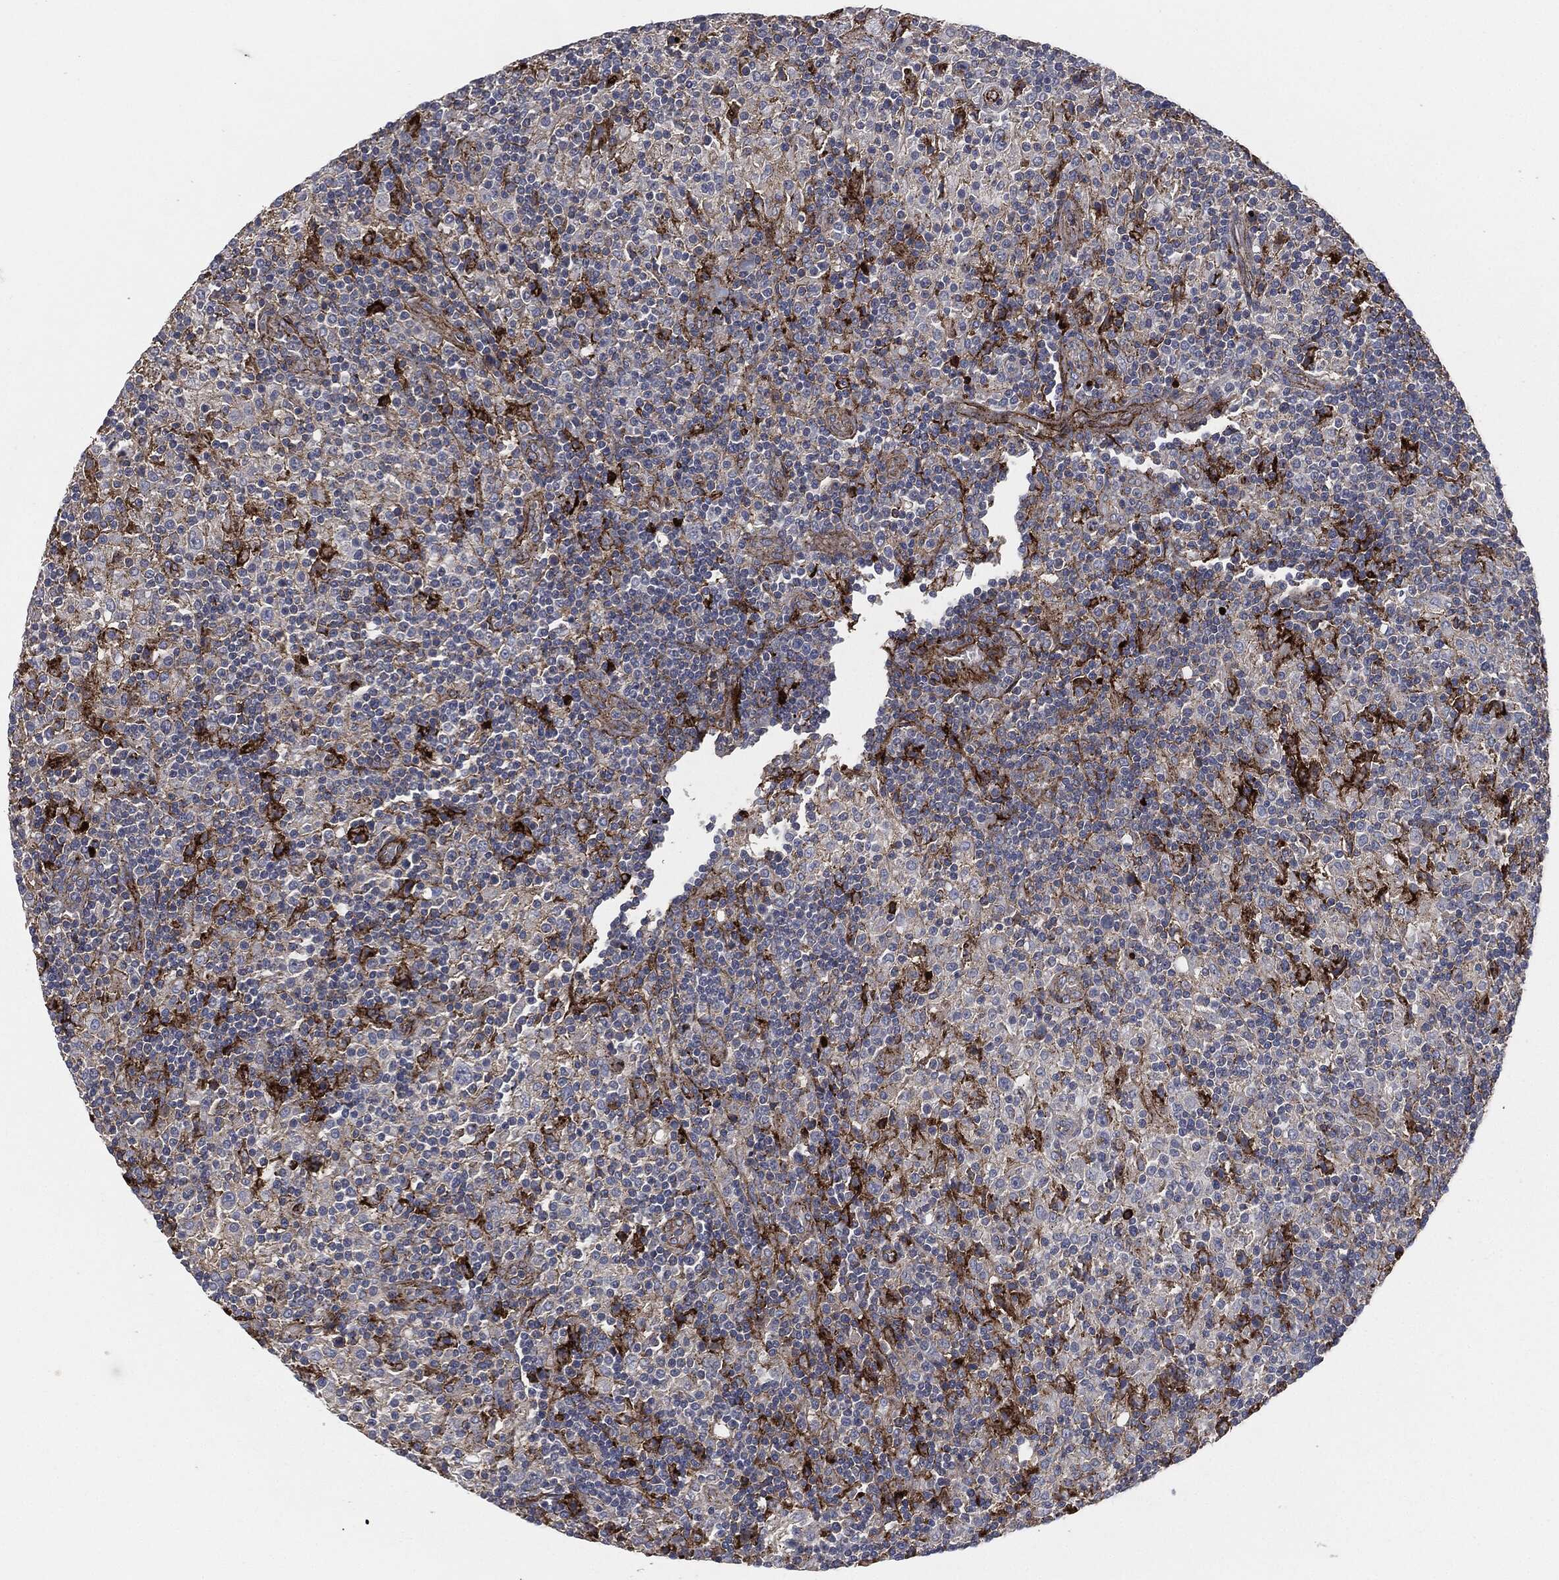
{"staining": {"intensity": "negative", "quantity": "none", "location": "none"}, "tissue": "lymphoma", "cell_type": "Tumor cells", "image_type": "cancer", "snomed": [{"axis": "morphology", "description": "Hodgkin's disease, NOS"}, {"axis": "topography", "description": "Lymph node"}], "caption": "DAB (3,3'-diaminobenzidine) immunohistochemical staining of human Hodgkin's disease displays no significant expression in tumor cells.", "gene": "APOB", "patient": {"sex": "male", "age": 70}}